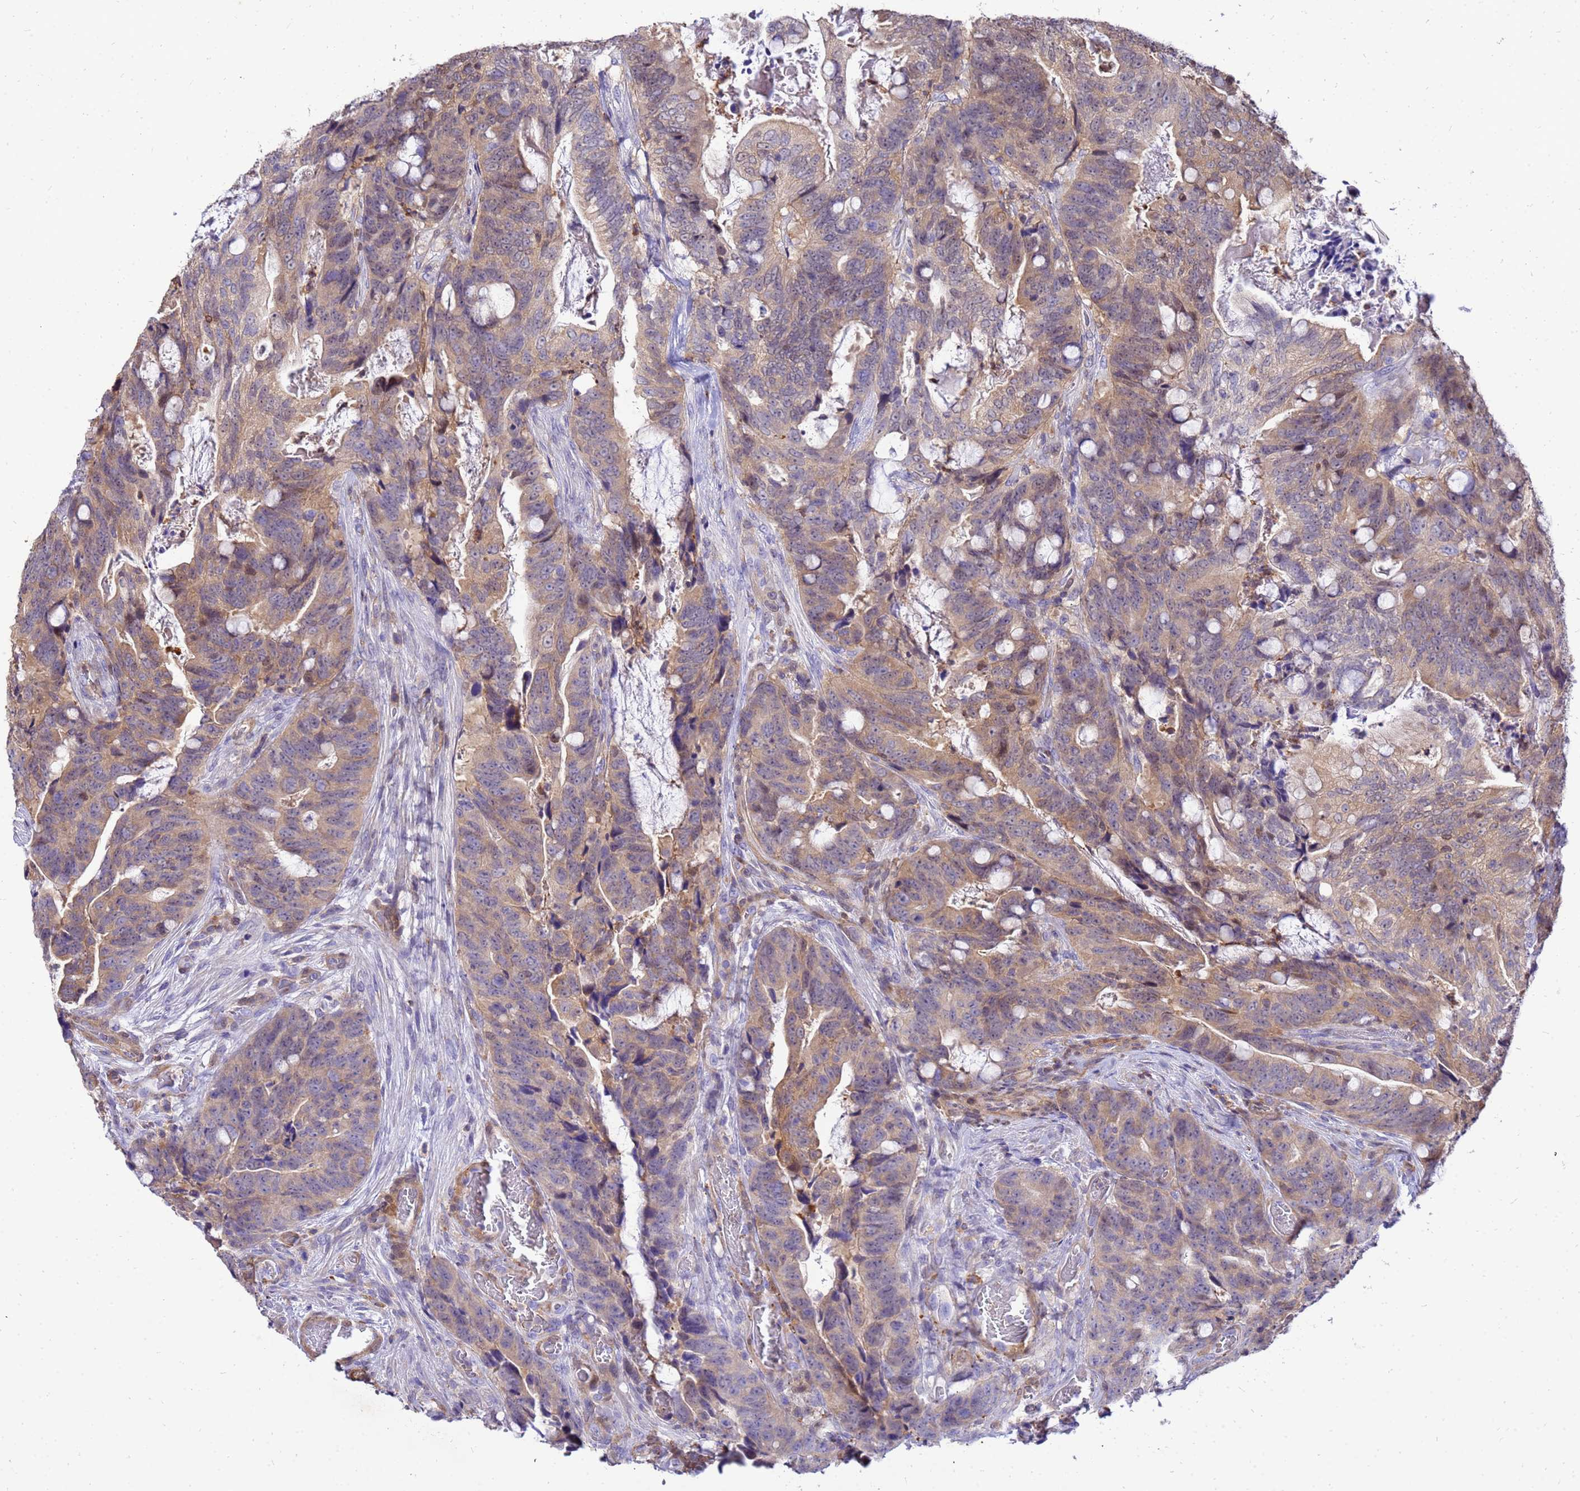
{"staining": {"intensity": "moderate", "quantity": "25%-75%", "location": "cytoplasmic/membranous,nuclear"}, "tissue": "colorectal cancer", "cell_type": "Tumor cells", "image_type": "cancer", "snomed": [{"axis": "morphology", "description": "Adenocarcinoma, NOS"}, {"axis": "topography", "description": "Colon"}], "caption": "Moderate cytoplasmic/membranous and nuclear positivity for a protein is seen in about 25%-75% of tumor cells of colorectal cancer using immunohistochemistry.", "gene": "DBNDD2", "patient": {"sex": "female", "age": 82}}